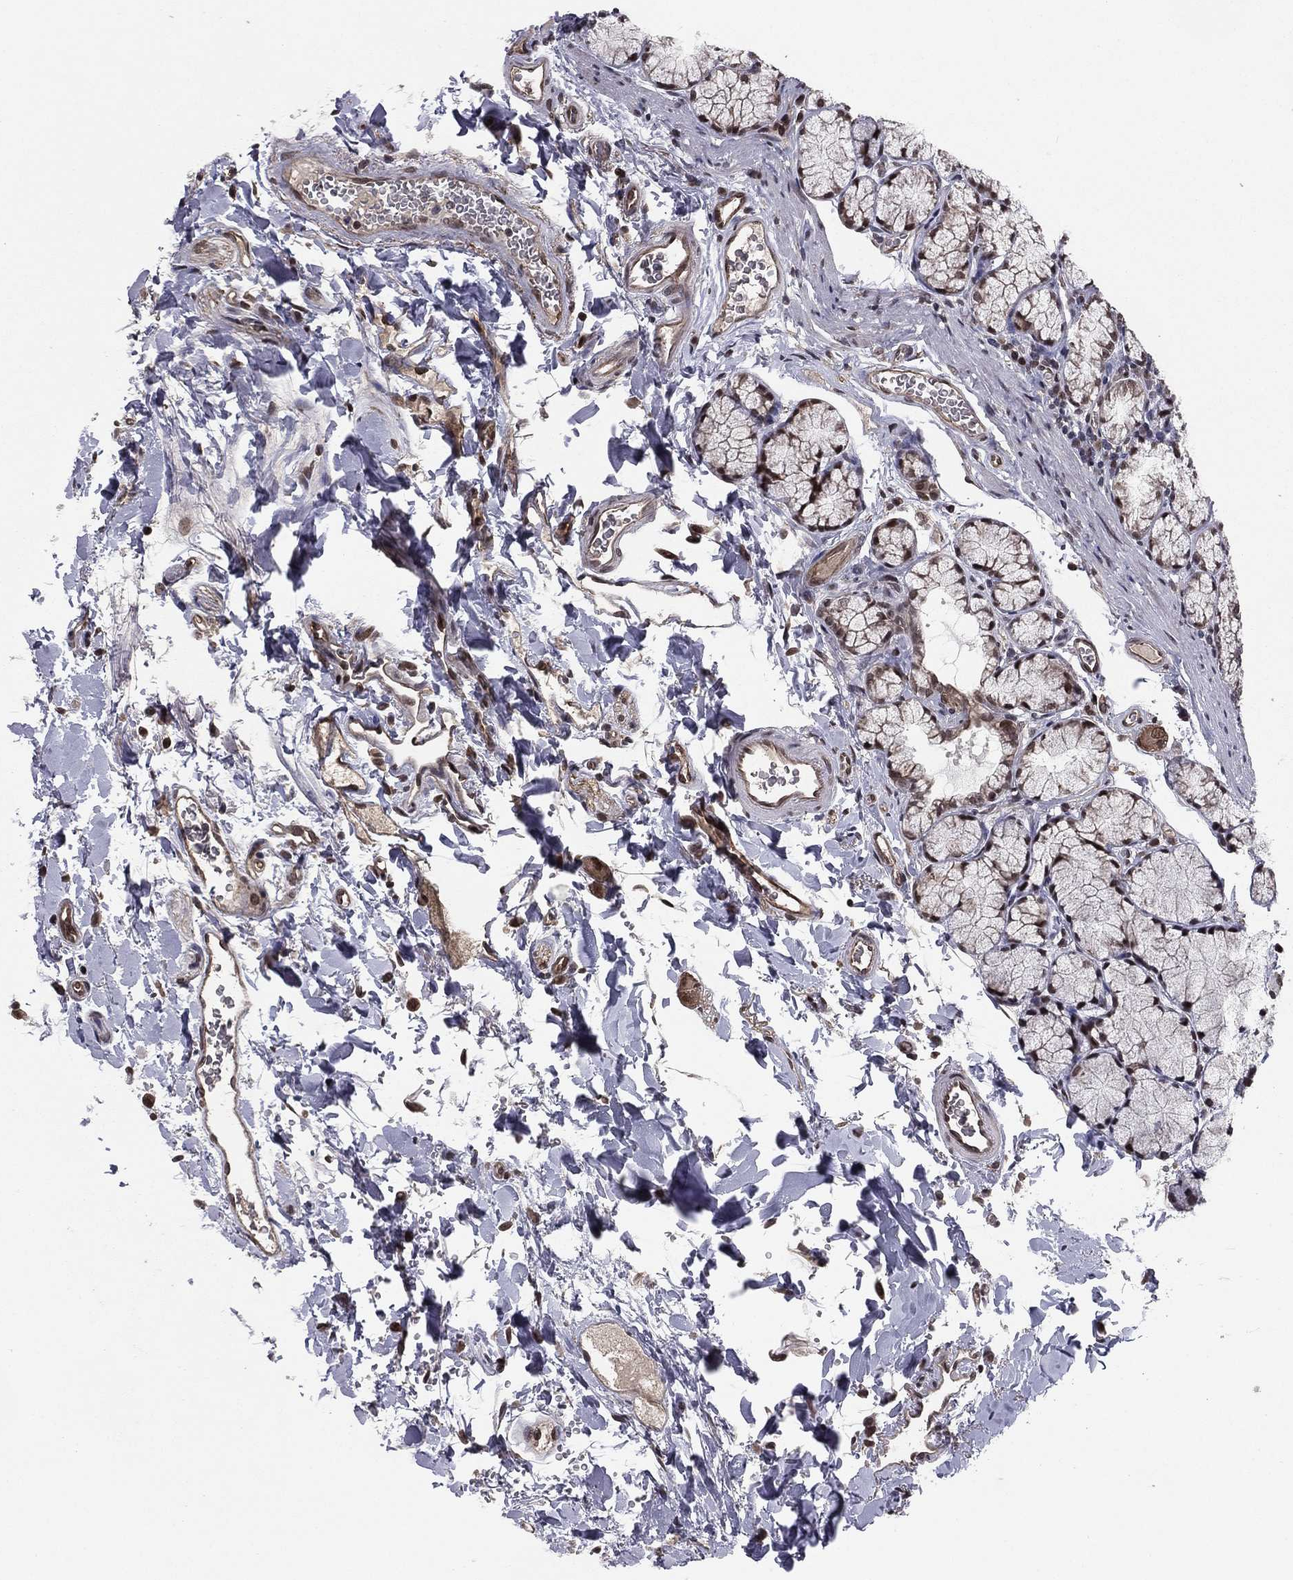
{"staining": {"intensity": "weak", "quantity": "<25%", "location": "cytoplasmic/membranous,nuclear"}, "tissue": "duodenum", "cell_type": "Glandular cells", "image_type": "normal", "snomed": [{"axis": "morphology", "description": "Normal tissue, NOS"}, {"axis": "topography", "description": "Duodenum"}], "caption": "The immunohistochemistry image has no significant positivity in glandular cells of duodenum. Brightfield microscopy of immunohistochemistry (IHC) stained with DAB (brown) and hematoxylin (blue), captured at high magnification.", "gene": "RARB", "patient": {"sex": "female", "age": 67}}